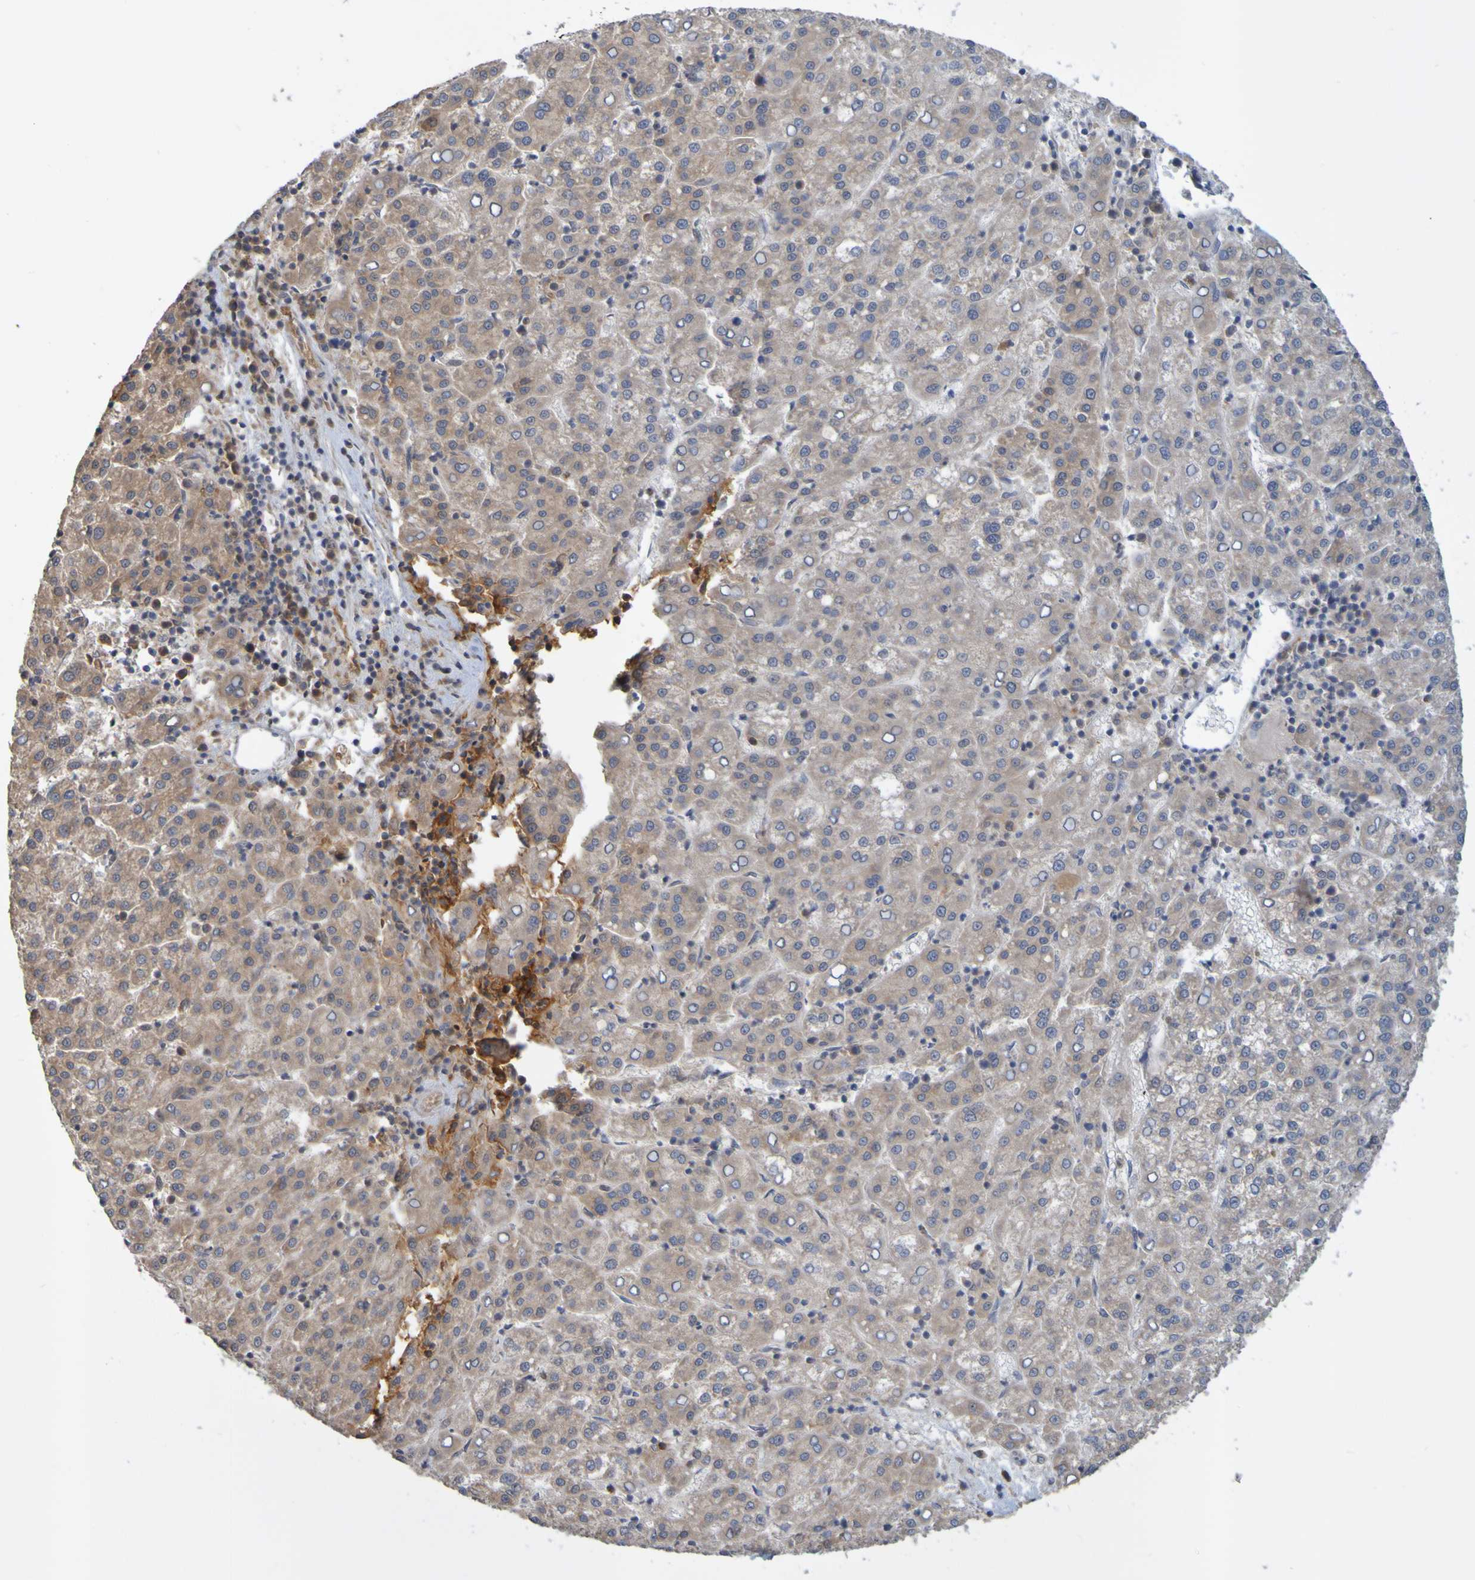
{"staining": {"intensity": "strong", "quantity": "<25%", "location": "cytoplasmic/membranous"}, "tissue": "liver cancer", "cell_type": "Tumor cells", "image_type": "cancer", "snomed": [{"axis": "morphology", "description": "Carcinoma, Hepatocellular, NOS"}, {"axis": "topography", "description": "Liver"}], "caption": "Hepatocellular carcinoma (liver) stained for a protein reveals strong cytoplasmic/membranous positivity in tumor cells.", "gene": "NAV2", "patient": {"sex": "female", "age": 58}}